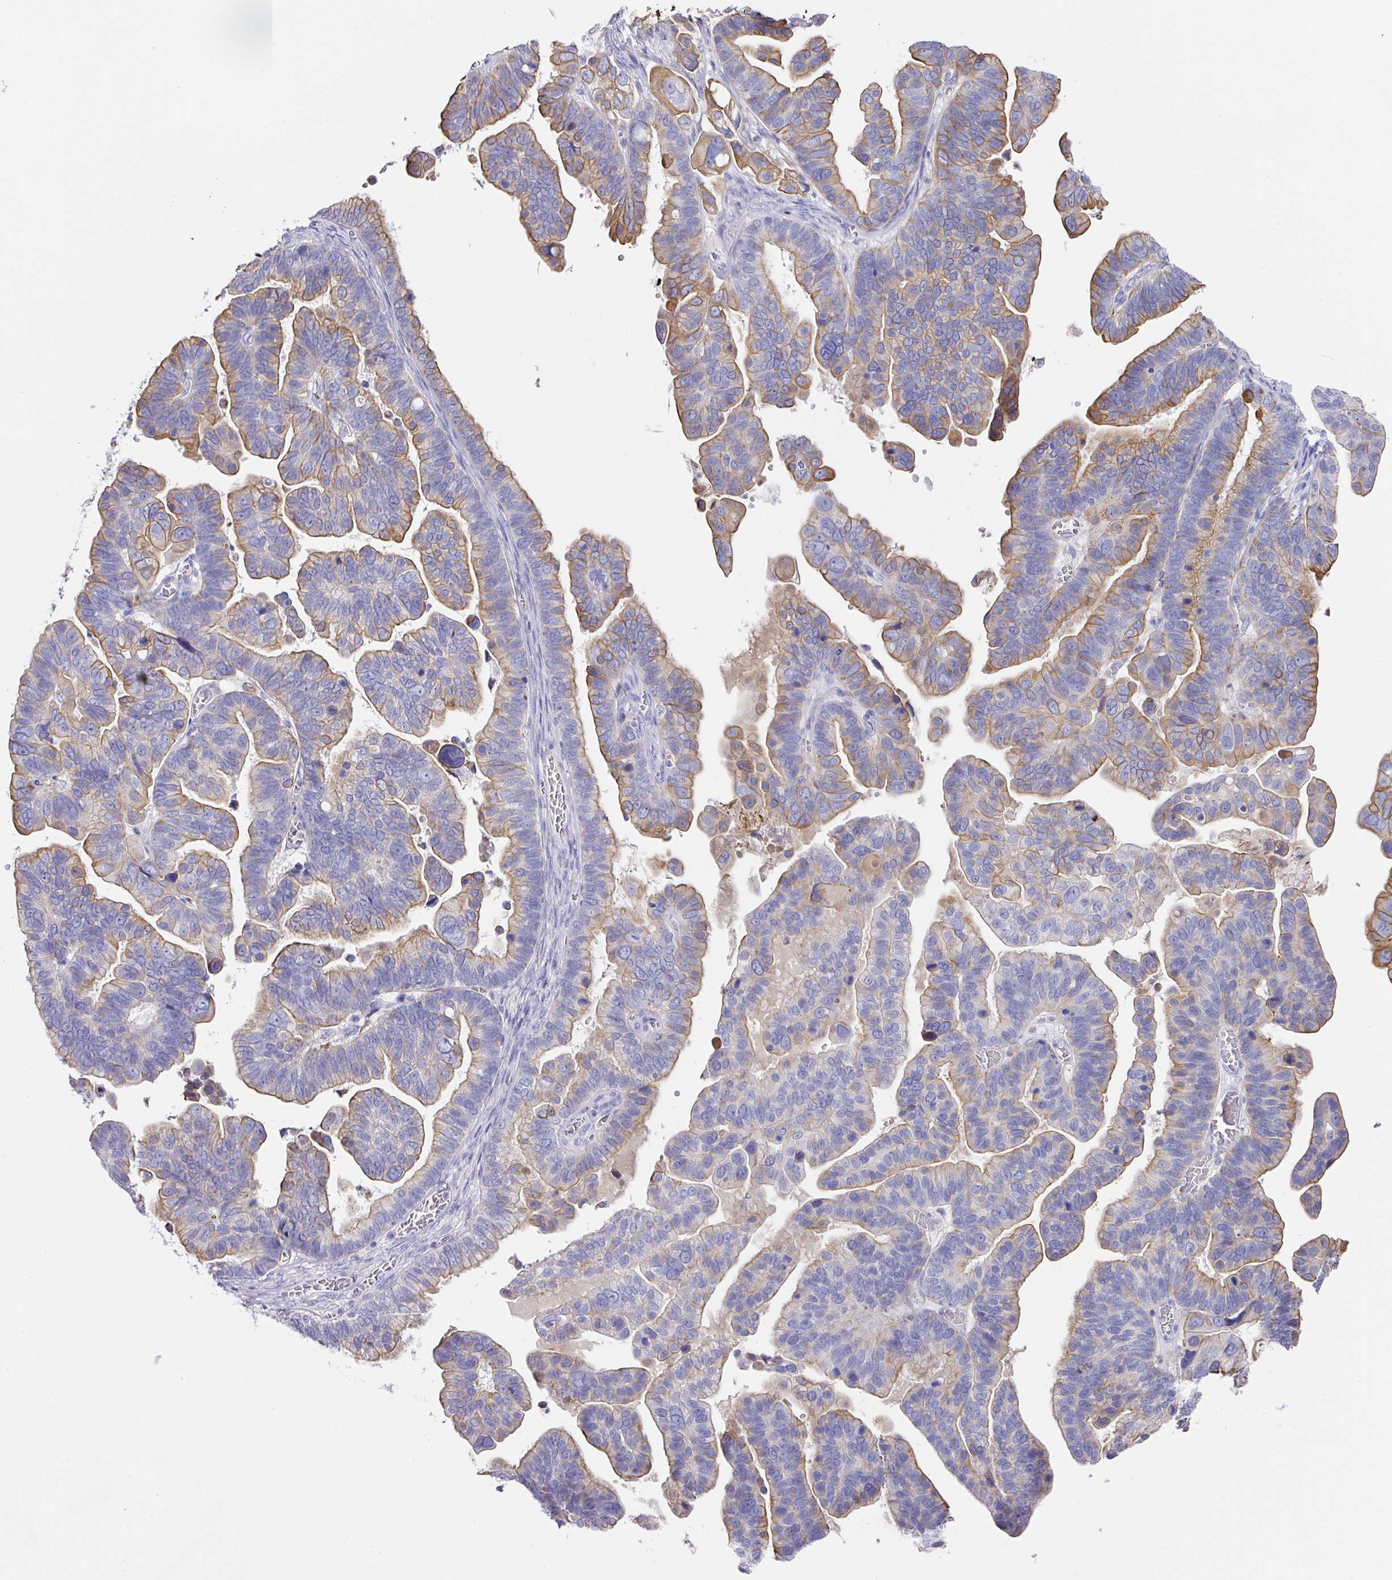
{"staining": {"intensity": "moderate", "quantity": "25%-75%", "location": "cytoplasmic/membranous"}, "tissue": "ovarian cancer", "cell_type": "Tumor cells", "image_type": "cancer", "snomed": [{"axis": "morphology", "description": "Cystadenocarcinoma, serous, NOS"}, {"axis": "topography", "description": "Ovary"}], "caption": "An IHC histopathology image of tumor tissue is shown. Protein staining in brown shows moderate cytoplasmic/membranous positivity in ovarian cancer within tumor cells. Nuclei are stained in blue.", "gene": "TARM1", "patient": {"sex": "female", "age": 56}}